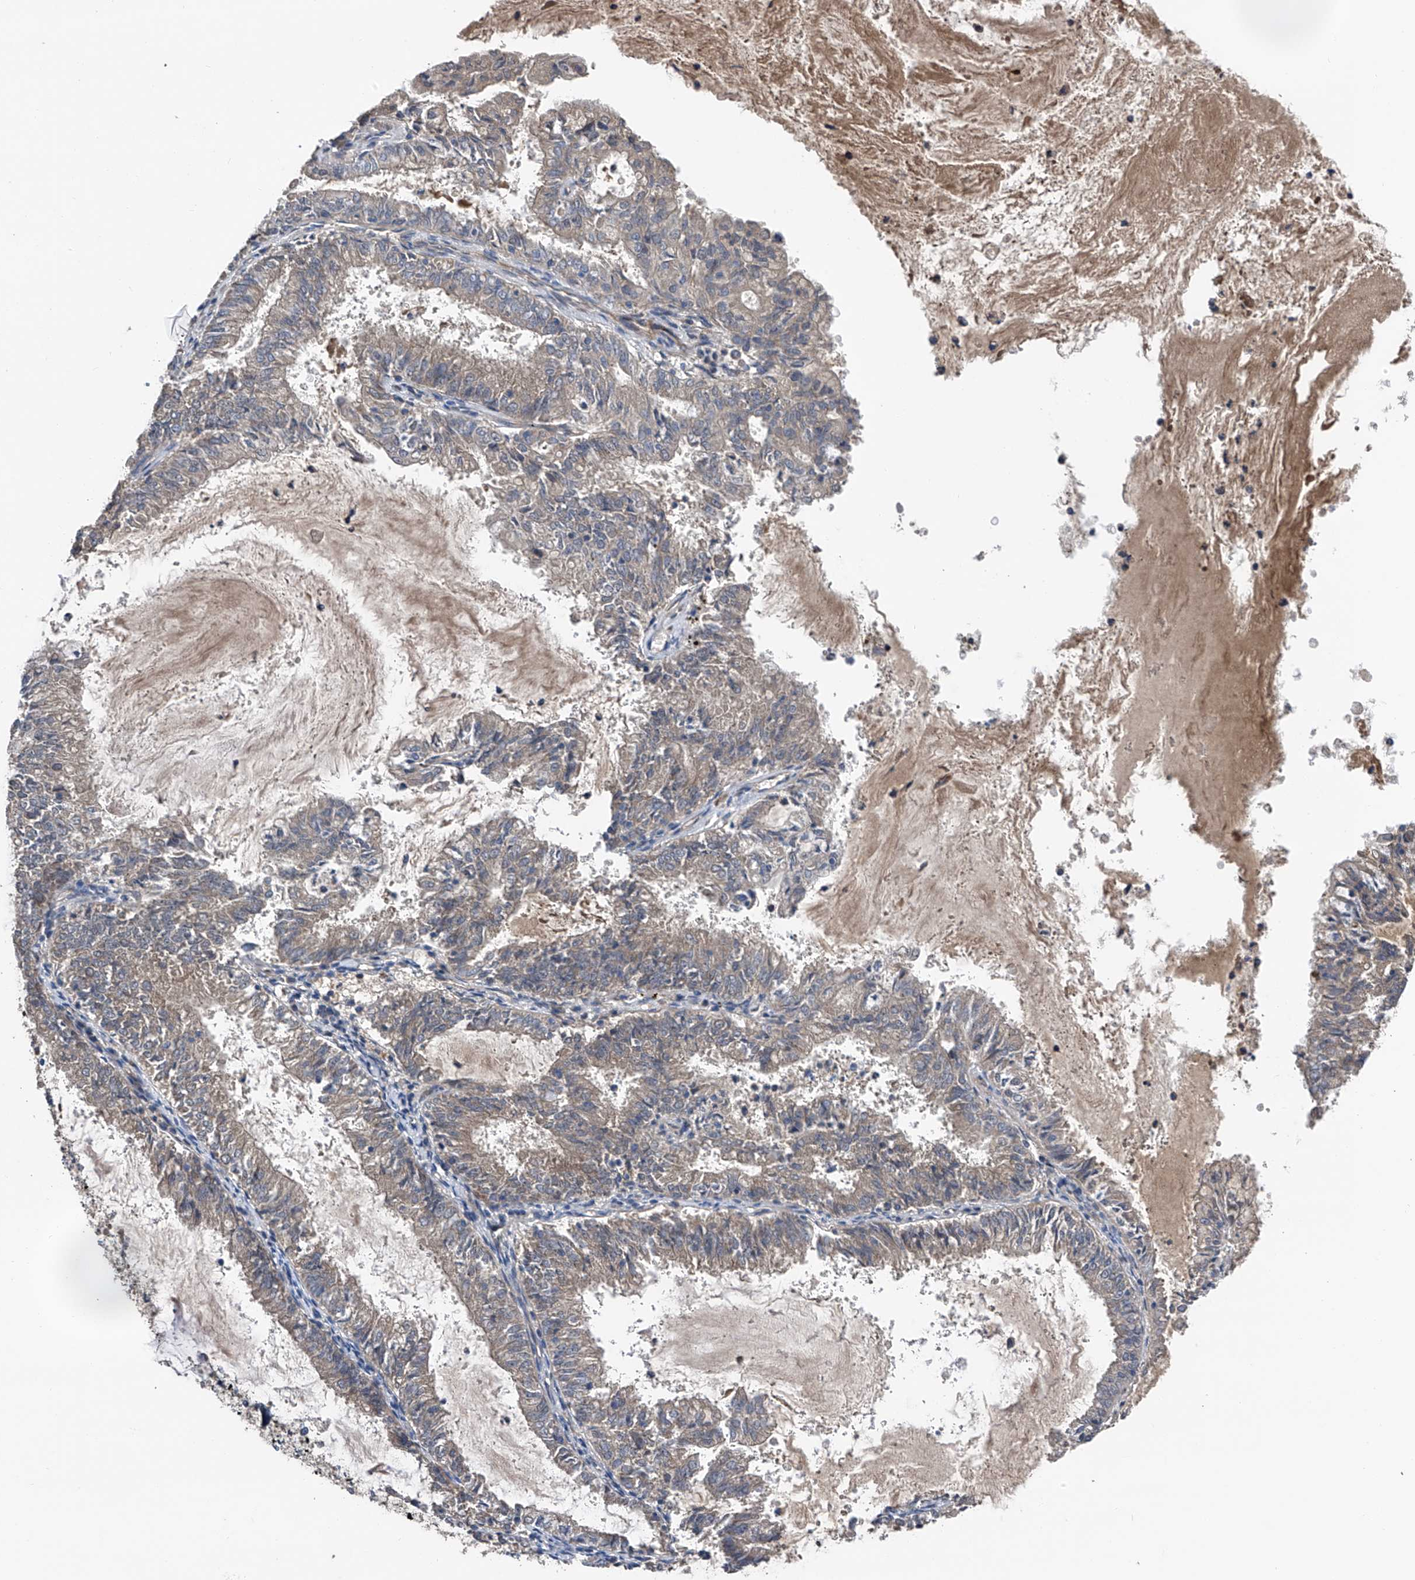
{"staining": {"intensity": "weak", "quantity": "<25%", "location": "cytoplasmic/membranous"}, "tissue": "endometrial cancer", "cell_type": "Tumor cells", "image_type": "cancer", "snomed": [{"axis": "morphology", "description": "Adenocarcinoma, NOS"}, {"axis": "topography", "description": "Endometrium"}], "caption": "DAB (3,3'-diaminobenzidine) immunohistochemical staining of human adenocarcinoma (endometrial) shows no significant positivity in tumor cells.", "gene": "PTK2", "patient": {"sex": "female", "age": 57}}